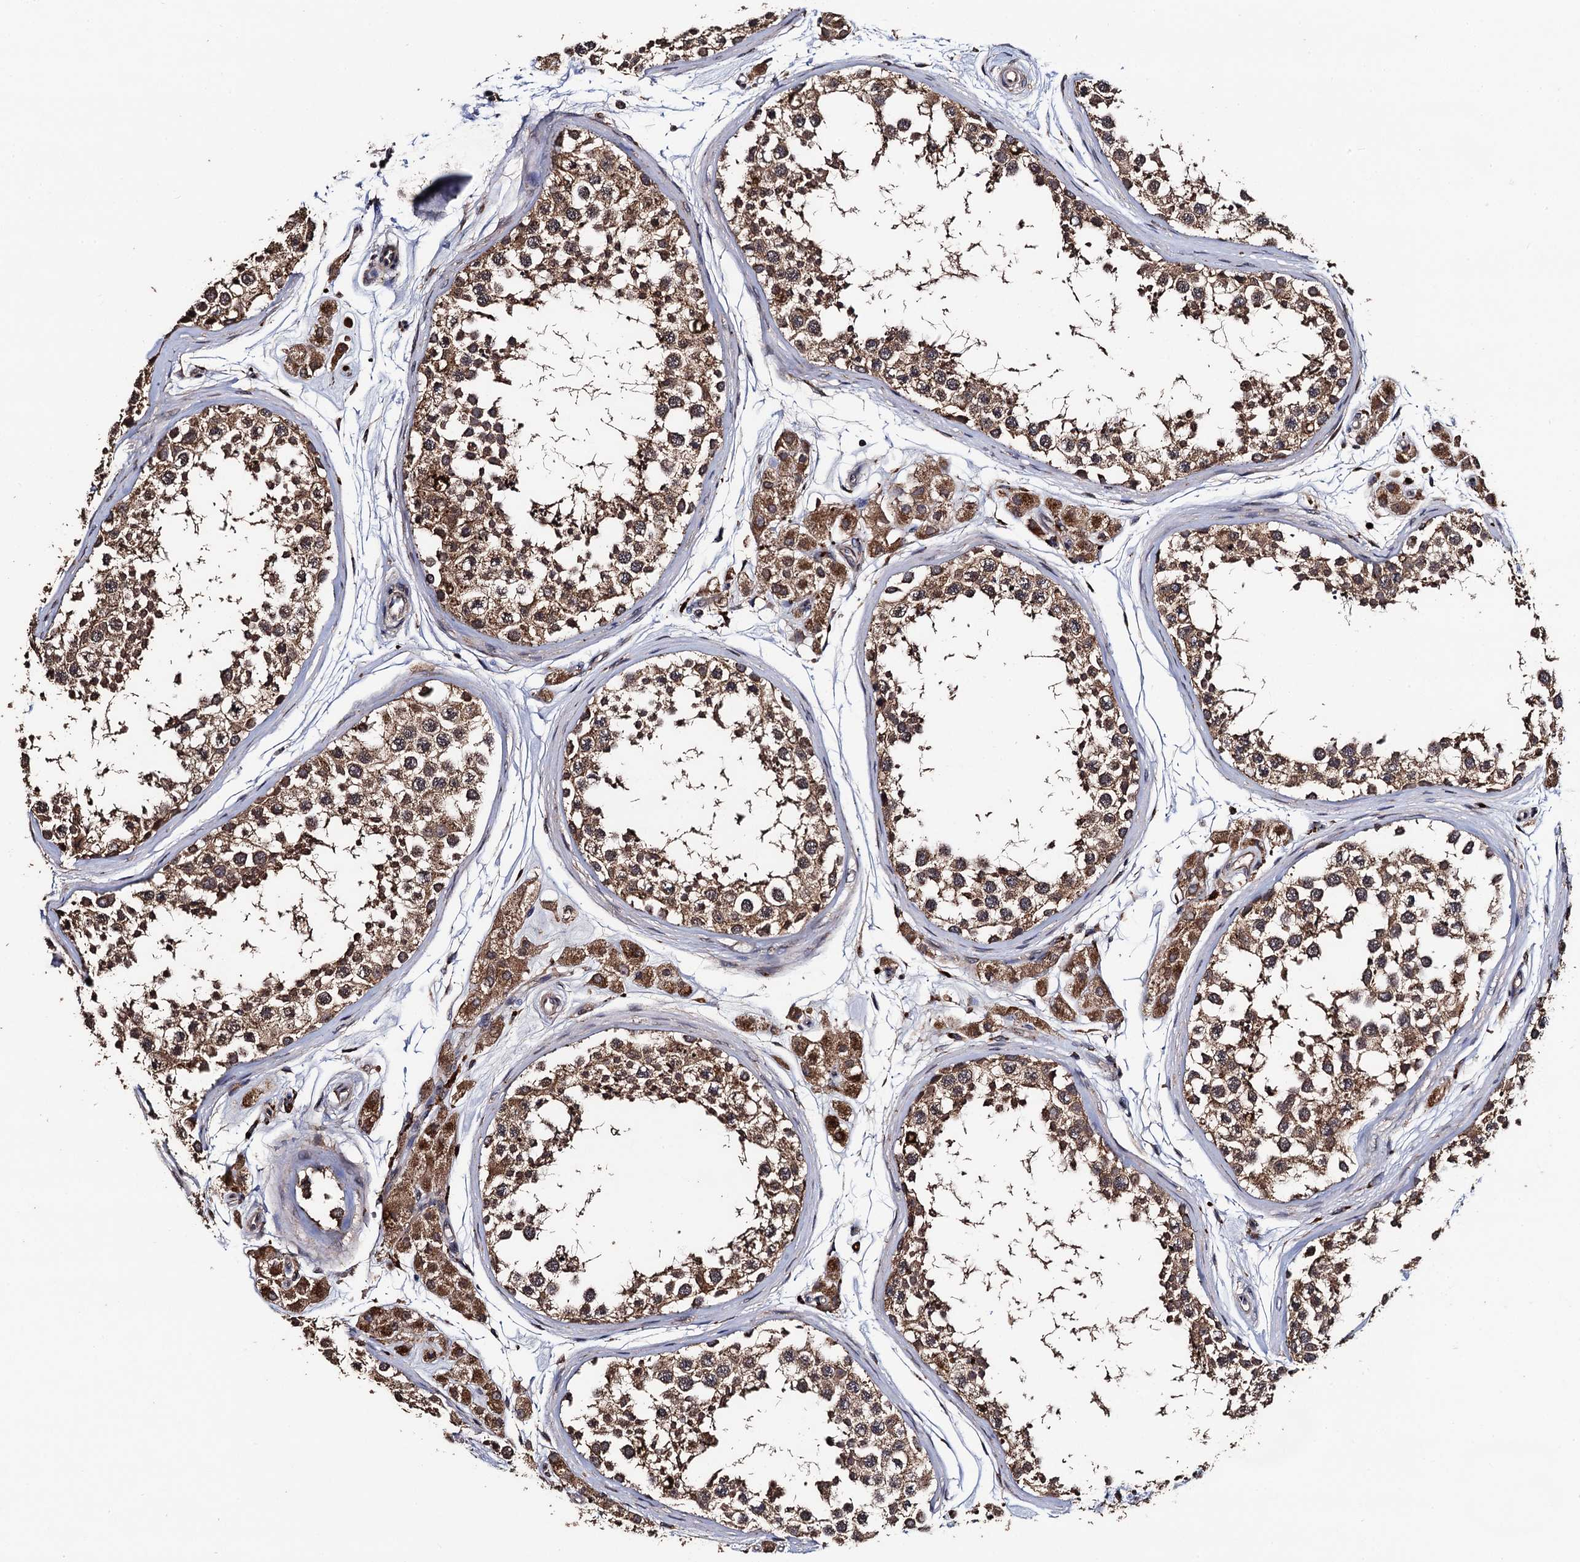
{"staining": {"intensity": "strong", "quantity": ">75%", "location": "cytoplasmic/membranous"}, "tissue": "testis", "cell_type": "Cells in seminiferous ducts", "image_type": "normal", "snomed": [{"axis": "morphology", "description": "Normal tissue, NOS"}, {"axis": "topography", "description": "Testis"}], "caption": "Brown immunohistochemical staining in normal human testis reveals strong cytoplasmic/membranous expression in about >75% of cells in seminiferous ducts. (DAB (3,3'-diaminobenzidine) = brown stain, brightfield microscopy at high magnification).", "gene": "PPTC7", "patient": {"sex": "male", "age": 56}}